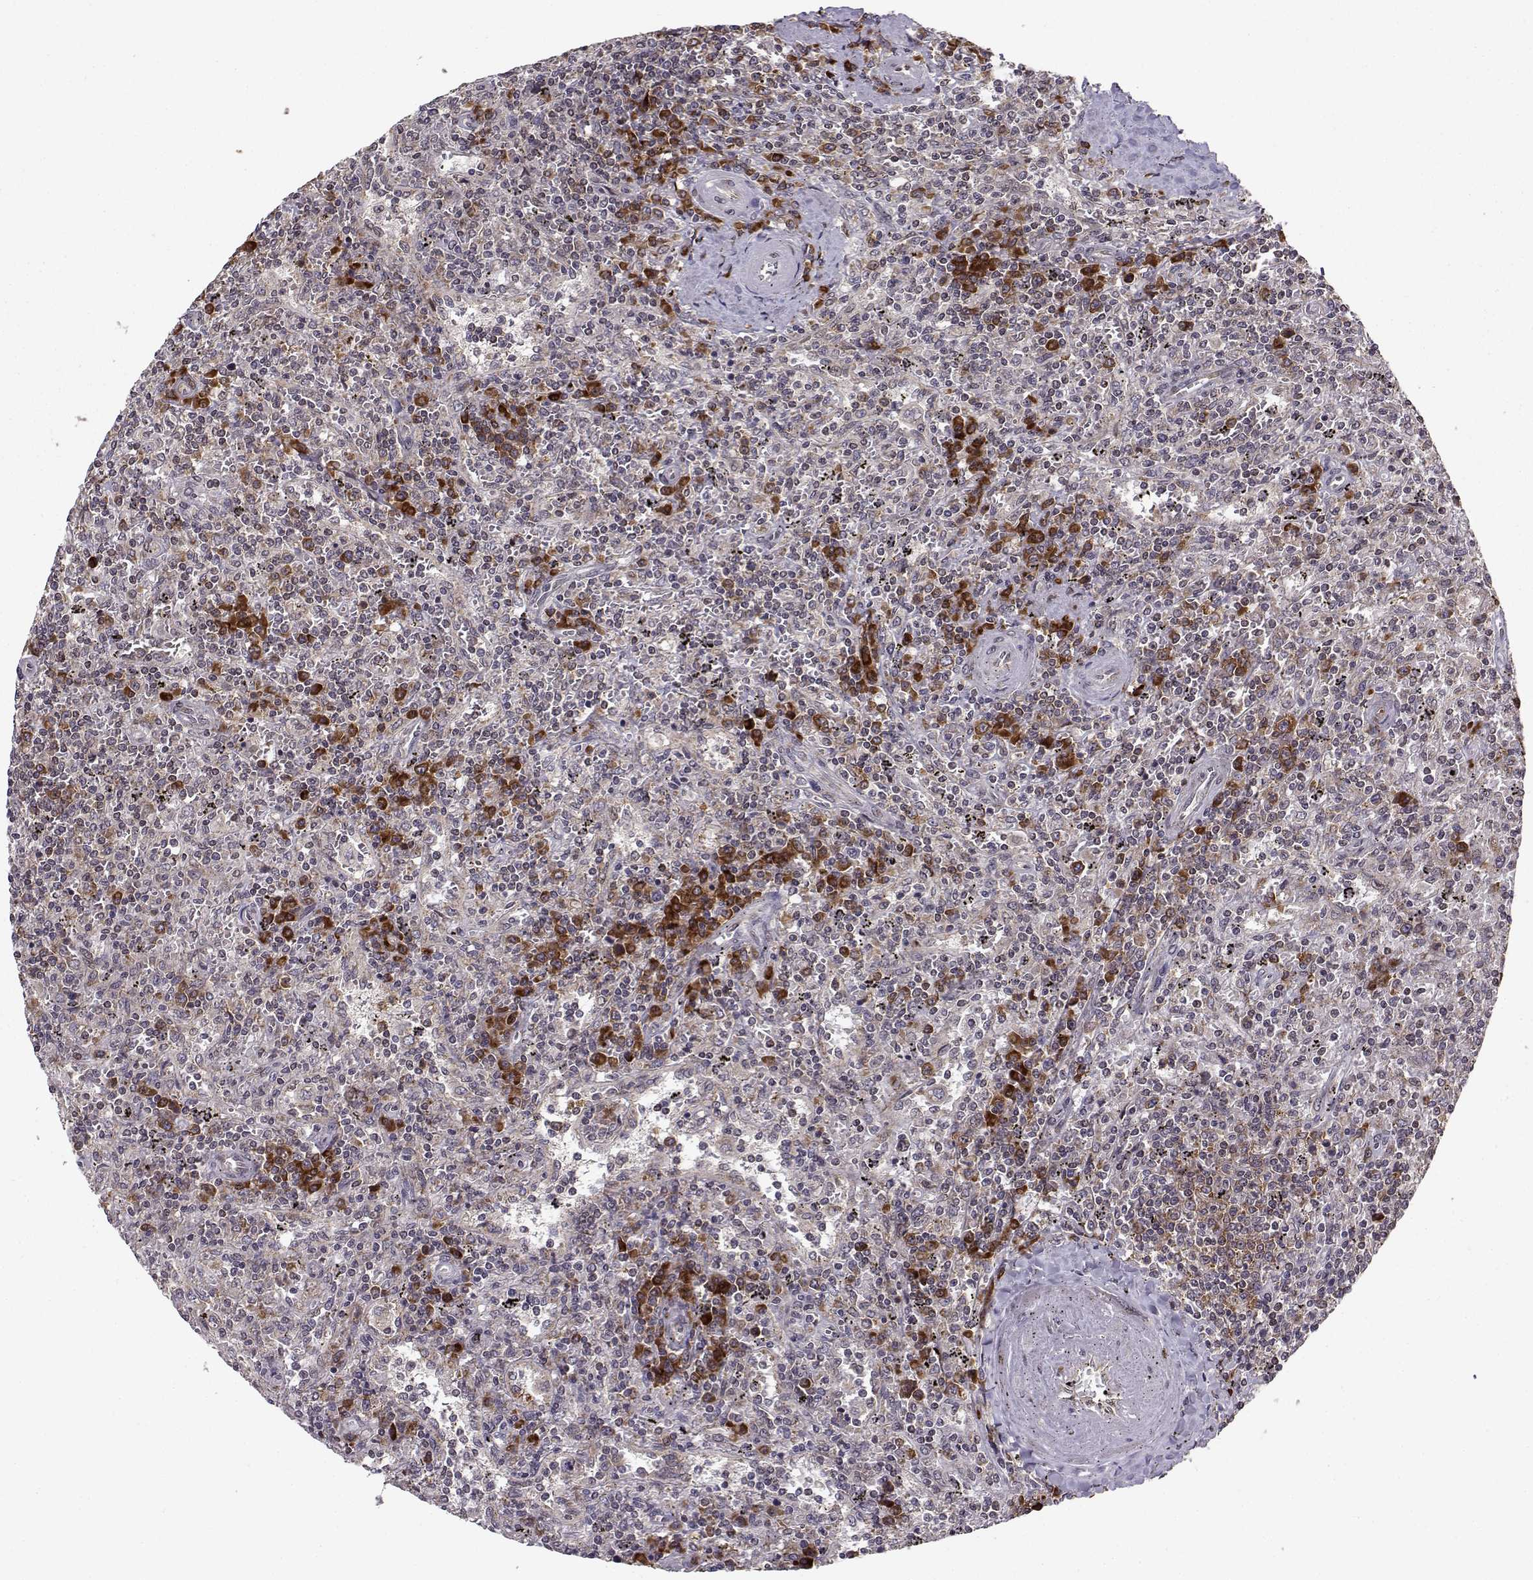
{"staining": {"intensity": "strong", "quantity": "<25%", "location": "cytoplasmic/membranous"}, "tissue": "lymphoma", "cell_type": "Tumor cells", "image_type": "cancer", "snomed": [{"axis": "morphology", "description": "Malignant lymphoma, non-Hodgkin's type, Low grade"}, {"axis": "topography", "description": "Spleen"}], "caption": "Malignant lymphoma, non-Hodgkin's type (low-grade) stained with DAB (3,3'-diaminobenzidine) immunohistochemistry (IHC) shows medium levels of strong cytoplasmic/membranous expression in approximately <25% of tumor cells.", "gene": "RPL31", "patient": {"sex": "male", "age": 62}}